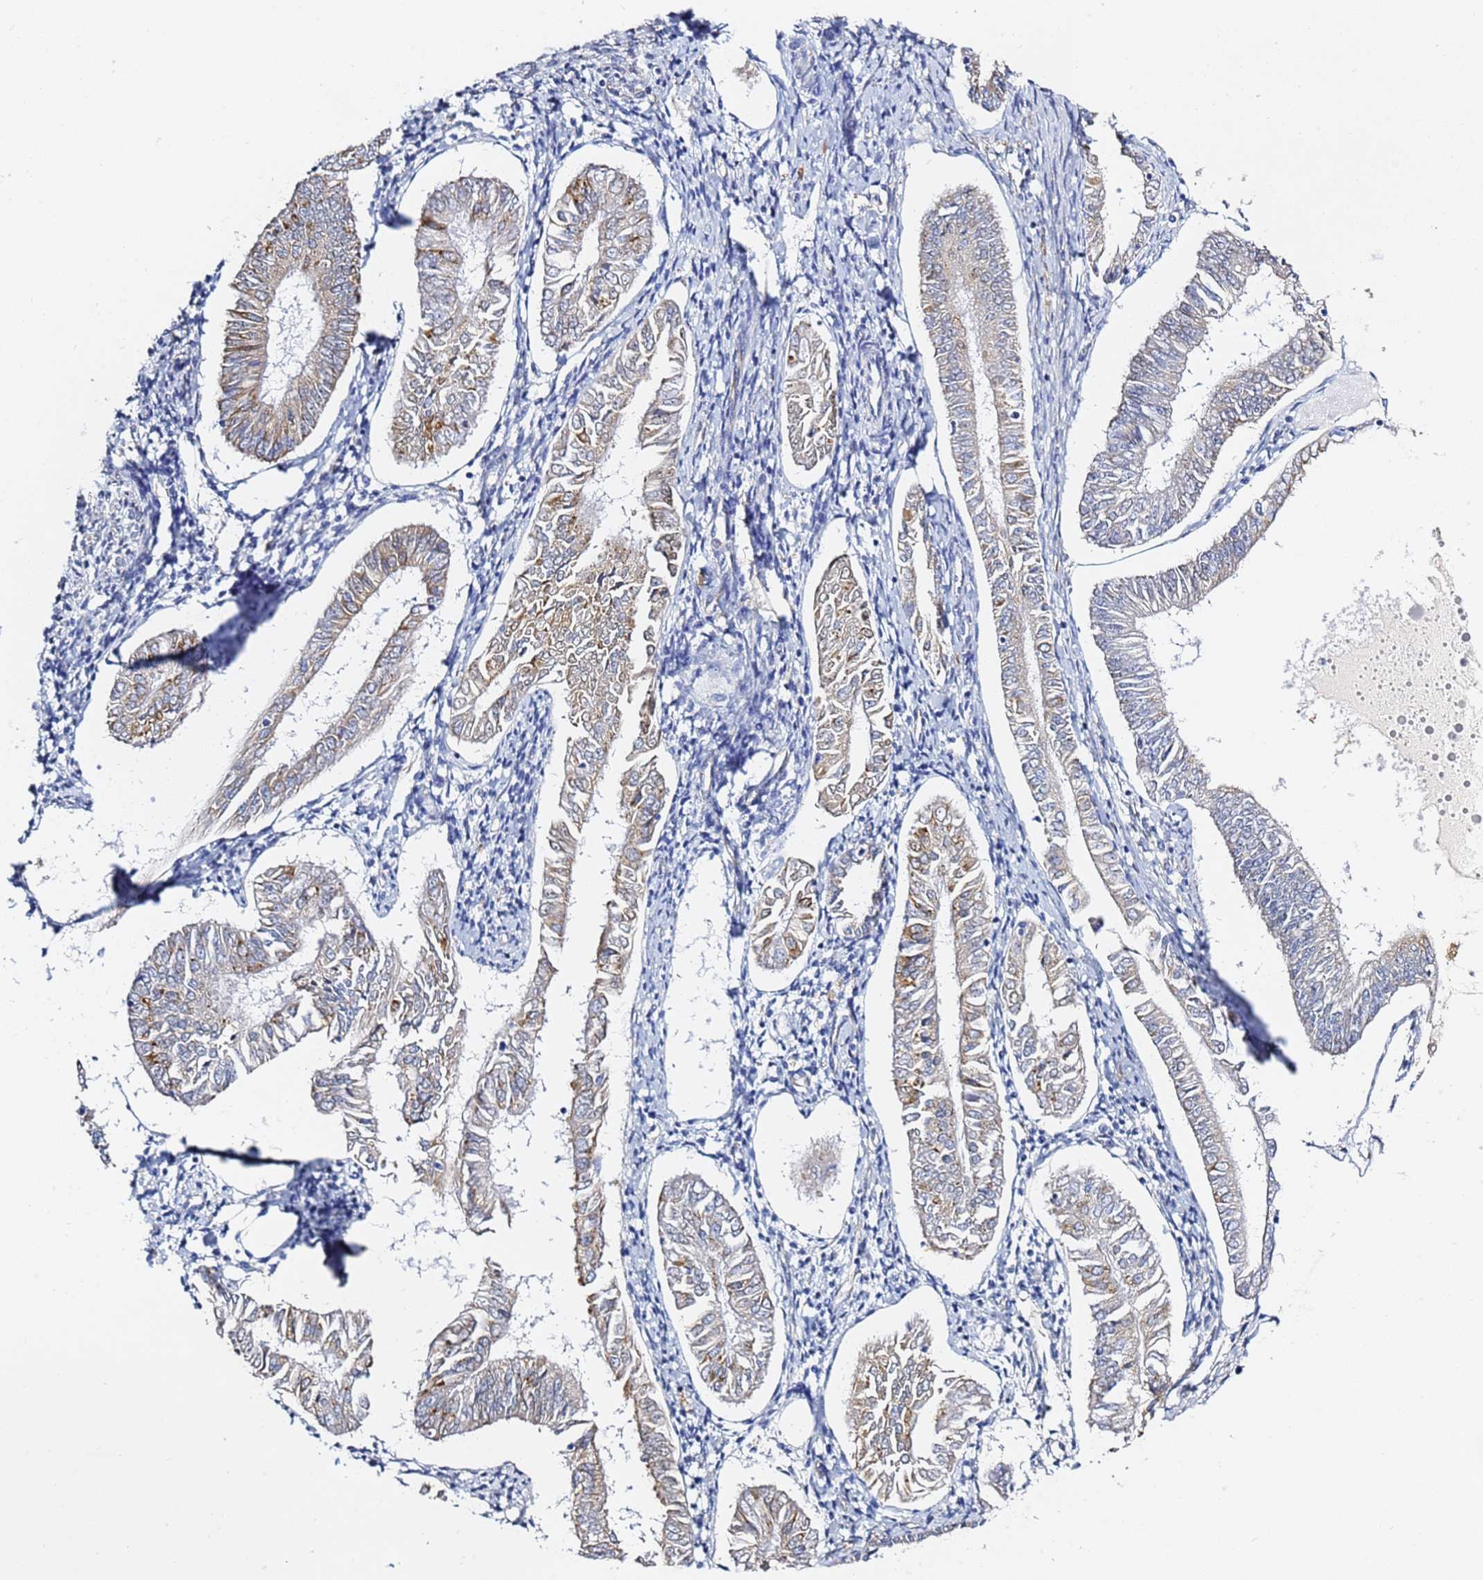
{"staining": {"intensity": "moderate", "quantity": "<25%", "location": "cytoplasmic/membranous"}, "tissue": "endometrial cancer", "cell_type": "Tumor cells", "image_type": "cancer", "snomed": [{"axis": "morphology", "description": "Adenocarcinoma, NOS"}, {"axis": "topography", "description": "Endometrium"}], "caption": "Moderate cytoplasmic/membranous protein staining is identified in about <25% of tumor cells in endometrial cancer.", "gene": "GDAP2", "patient": {"sex": "female", "age": 58}}